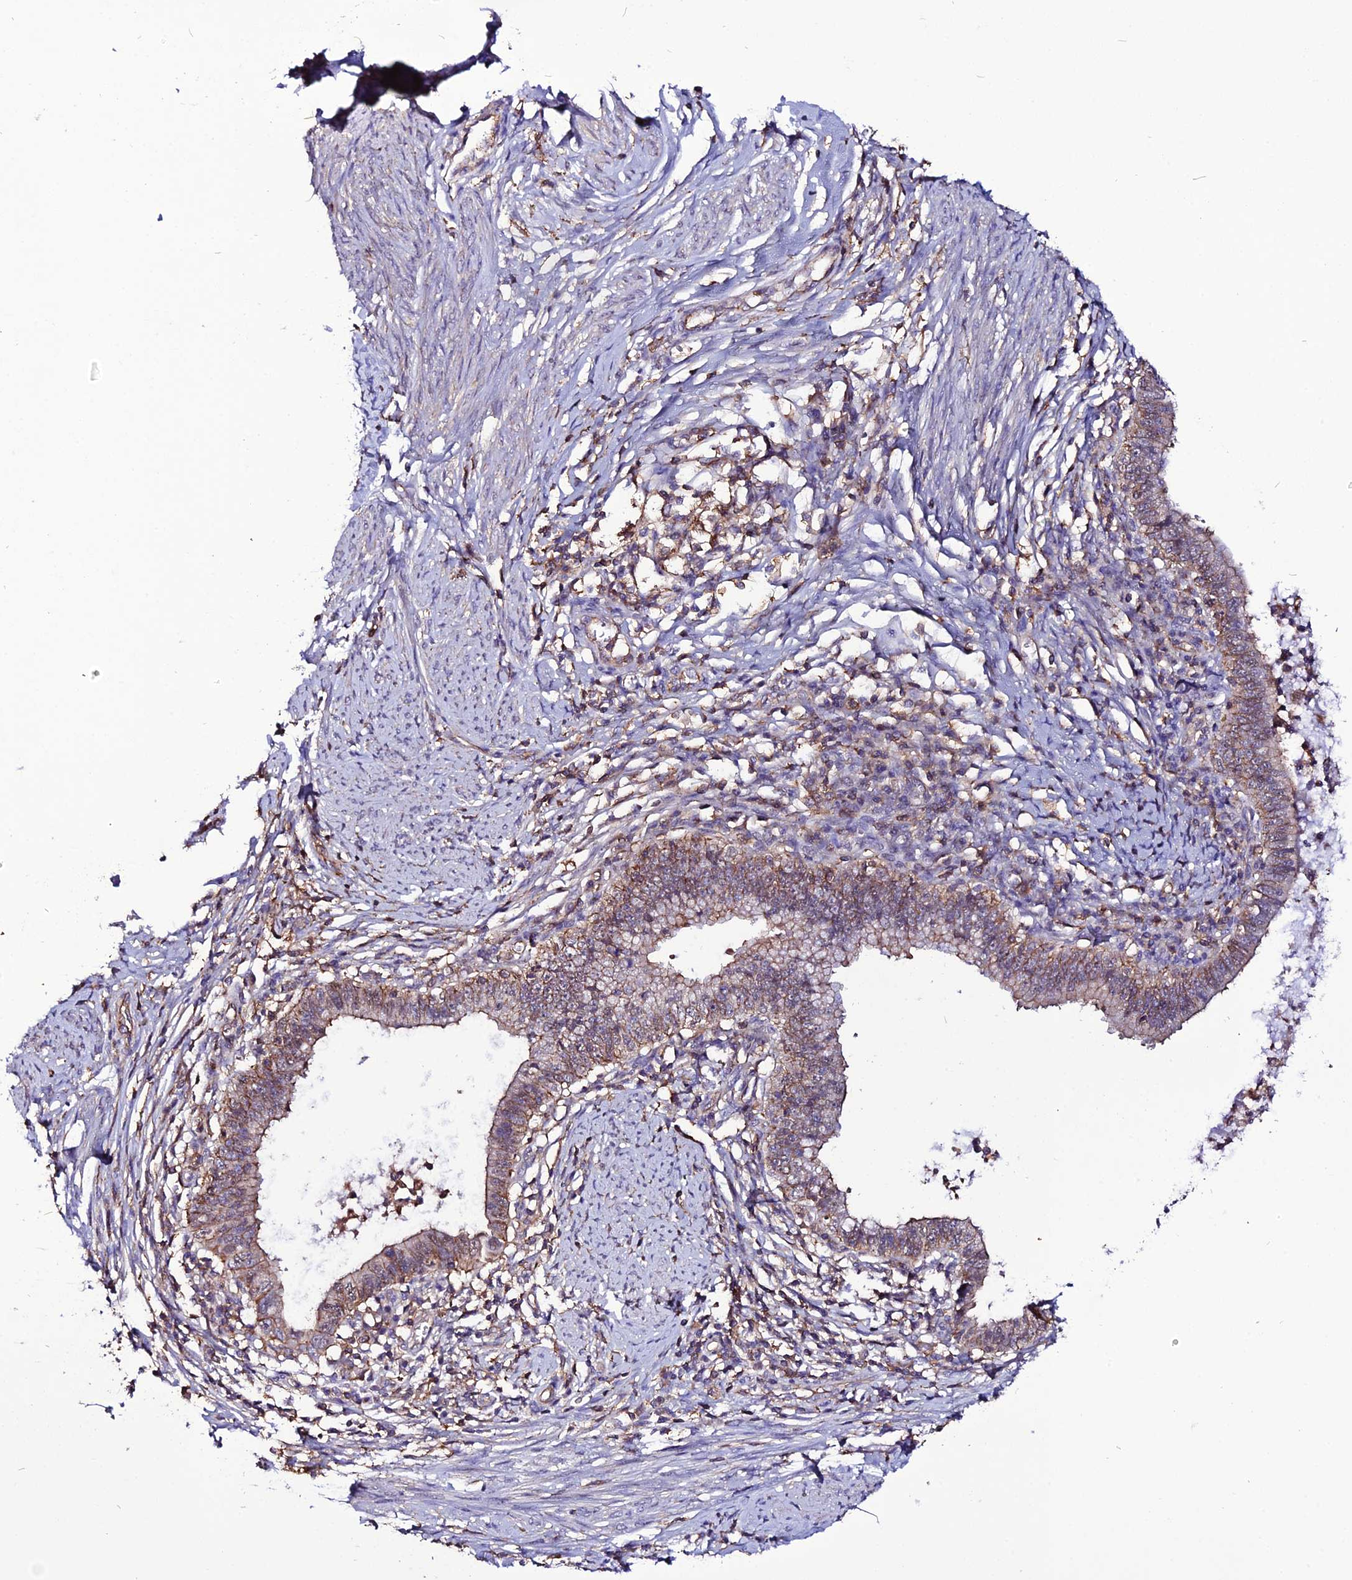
{"staining": {"intensity": "moderate", "quantity": "25%-75%", "location": "cytoplasmic/membranous"}, "tissue": "cervical cancer", "cell_type": "Tumor cells", "image_type": "cancer", "snomed": [{"axis": "morphology", "description": "Adenocarcinoma, NOS"}, {"axis": "topography", "description": "Cervix"}], "caption": "Human adenocarcinoma (cervical) stained with a brown dye reveals moderate cytoplasmic/membranous positive staining in approximately 25%-75% of tumor cells.", "gene": "USP17L15", "patient": {"sex": "female", "age": 36}}